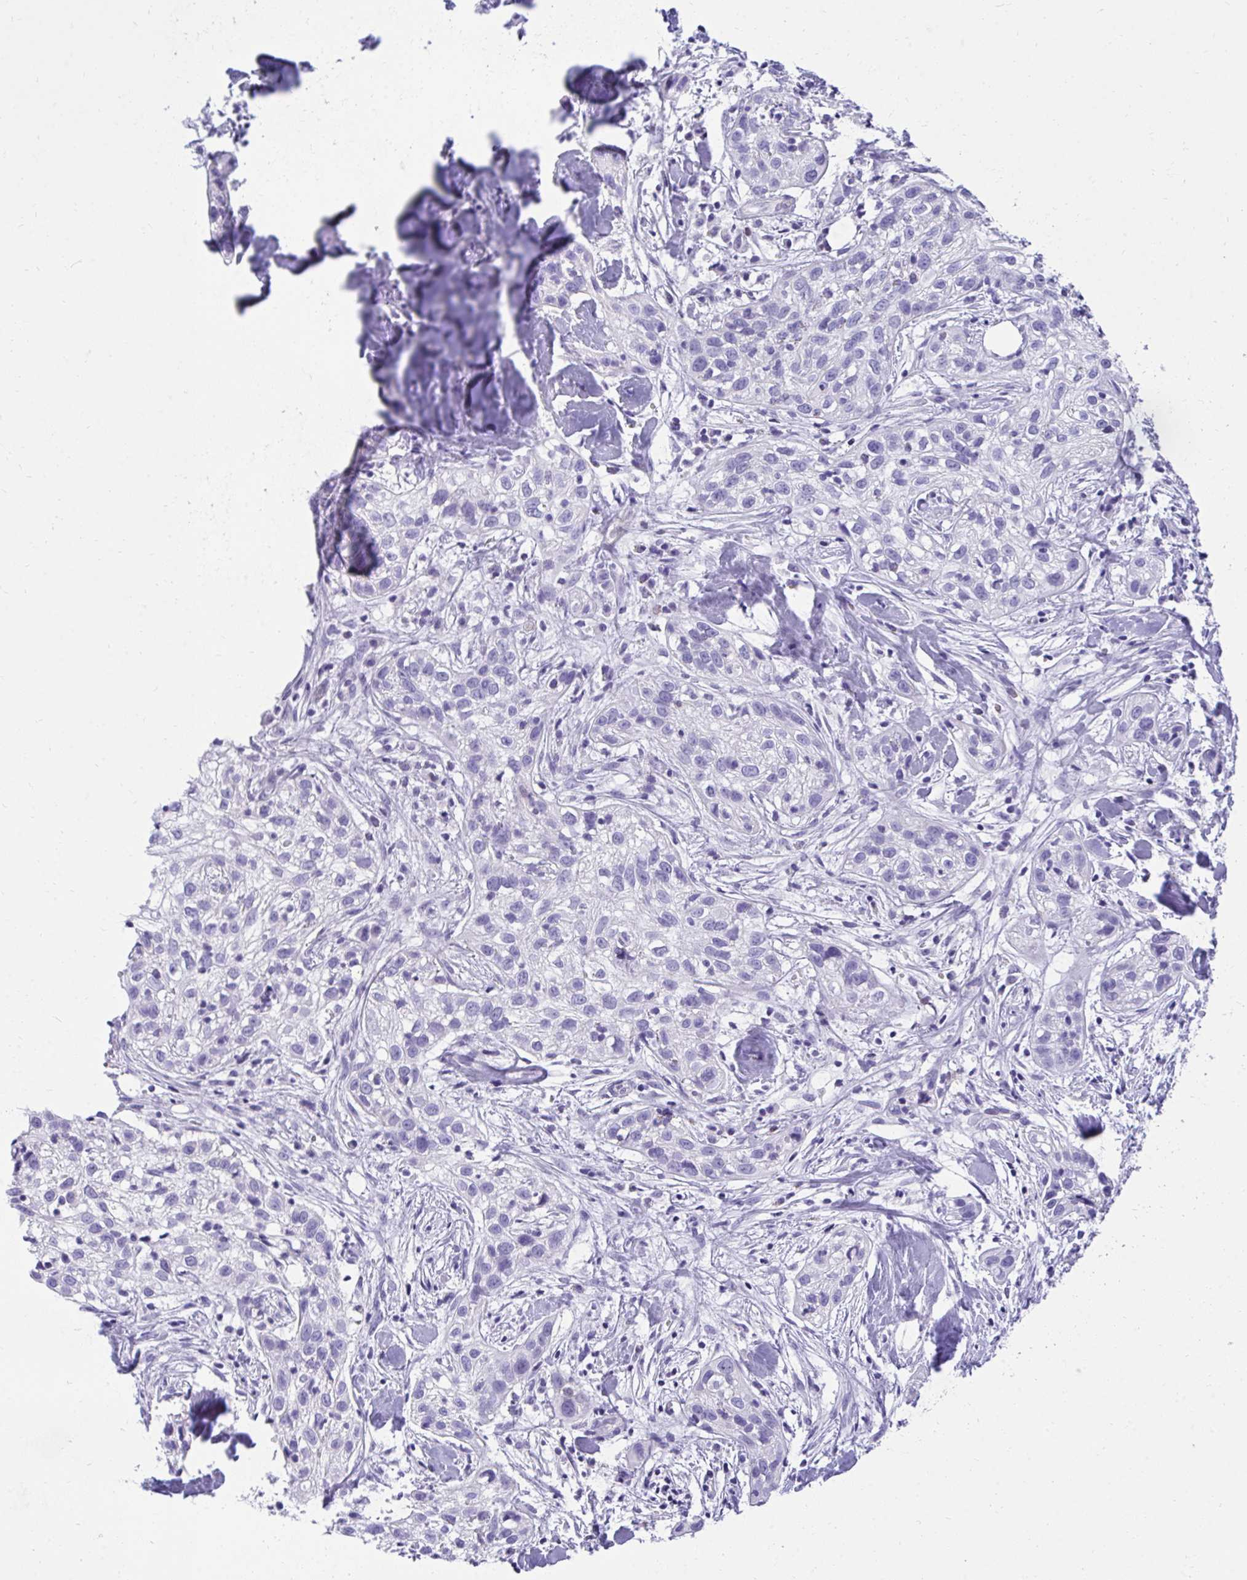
{"staining": {"intensity": "negative", "quantity": "none", "location": "none"}, "tissue": "skin cancer", "cell_type": "Tumor cells", "image_type": "cancer", "snomed": [{"axis": "morphology", "description": "Squamous cell carcinoma, NOS"}, {"axis": "topography", "description": "Skin"}], "caption": "Micrograph shows no significant protein staining in tumor cells of squamous cell carcinoma (skin). (DAB (3,3'-diaminobenzidine) immunohistochemistry (IHC) visualized using brightfield microscopy, high magnification).", "gene": "PGM2L1", "patient": {"sex": "male", "age": 82}}